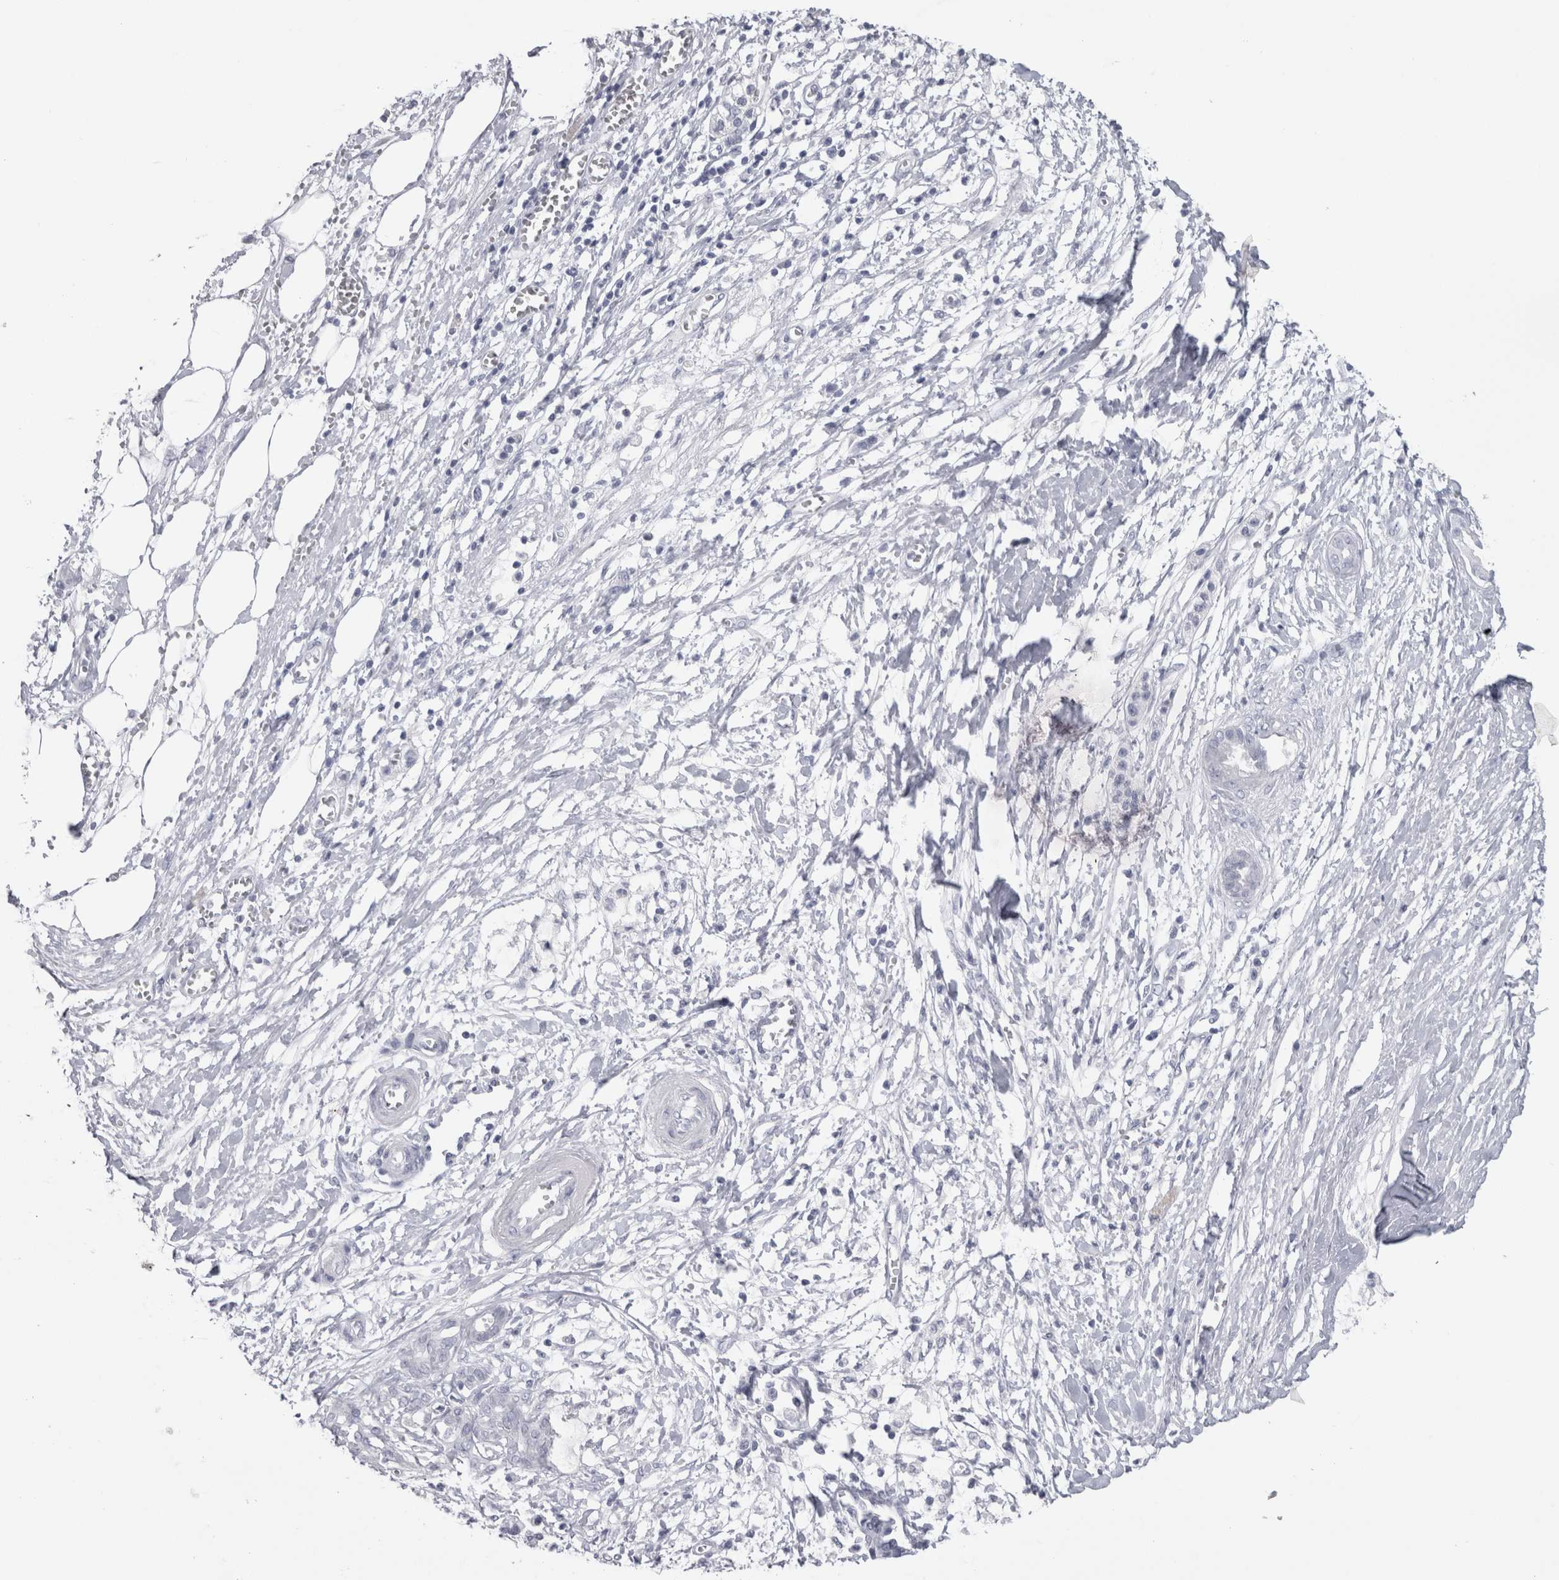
{"staining": {"intensity": "negative", "quantity": "none", "location": "none"}, "tissue": "pancreatic cancer", "cell_type": "Tumor cells", "image_type": "cancer", "snomed": [{"axis": "morphology", "description": "Adenocarcinoma, NOS"}, {"axis": "topography", "description": "Pancreas"}], "caption": "Human pancreatic adenocarcinoma stained for a protein using immunohistochemistry (IHC) reveals no expression in tumor cells.", "gene": "MSMB", "patient": {"sex": "male", "age": 56}}